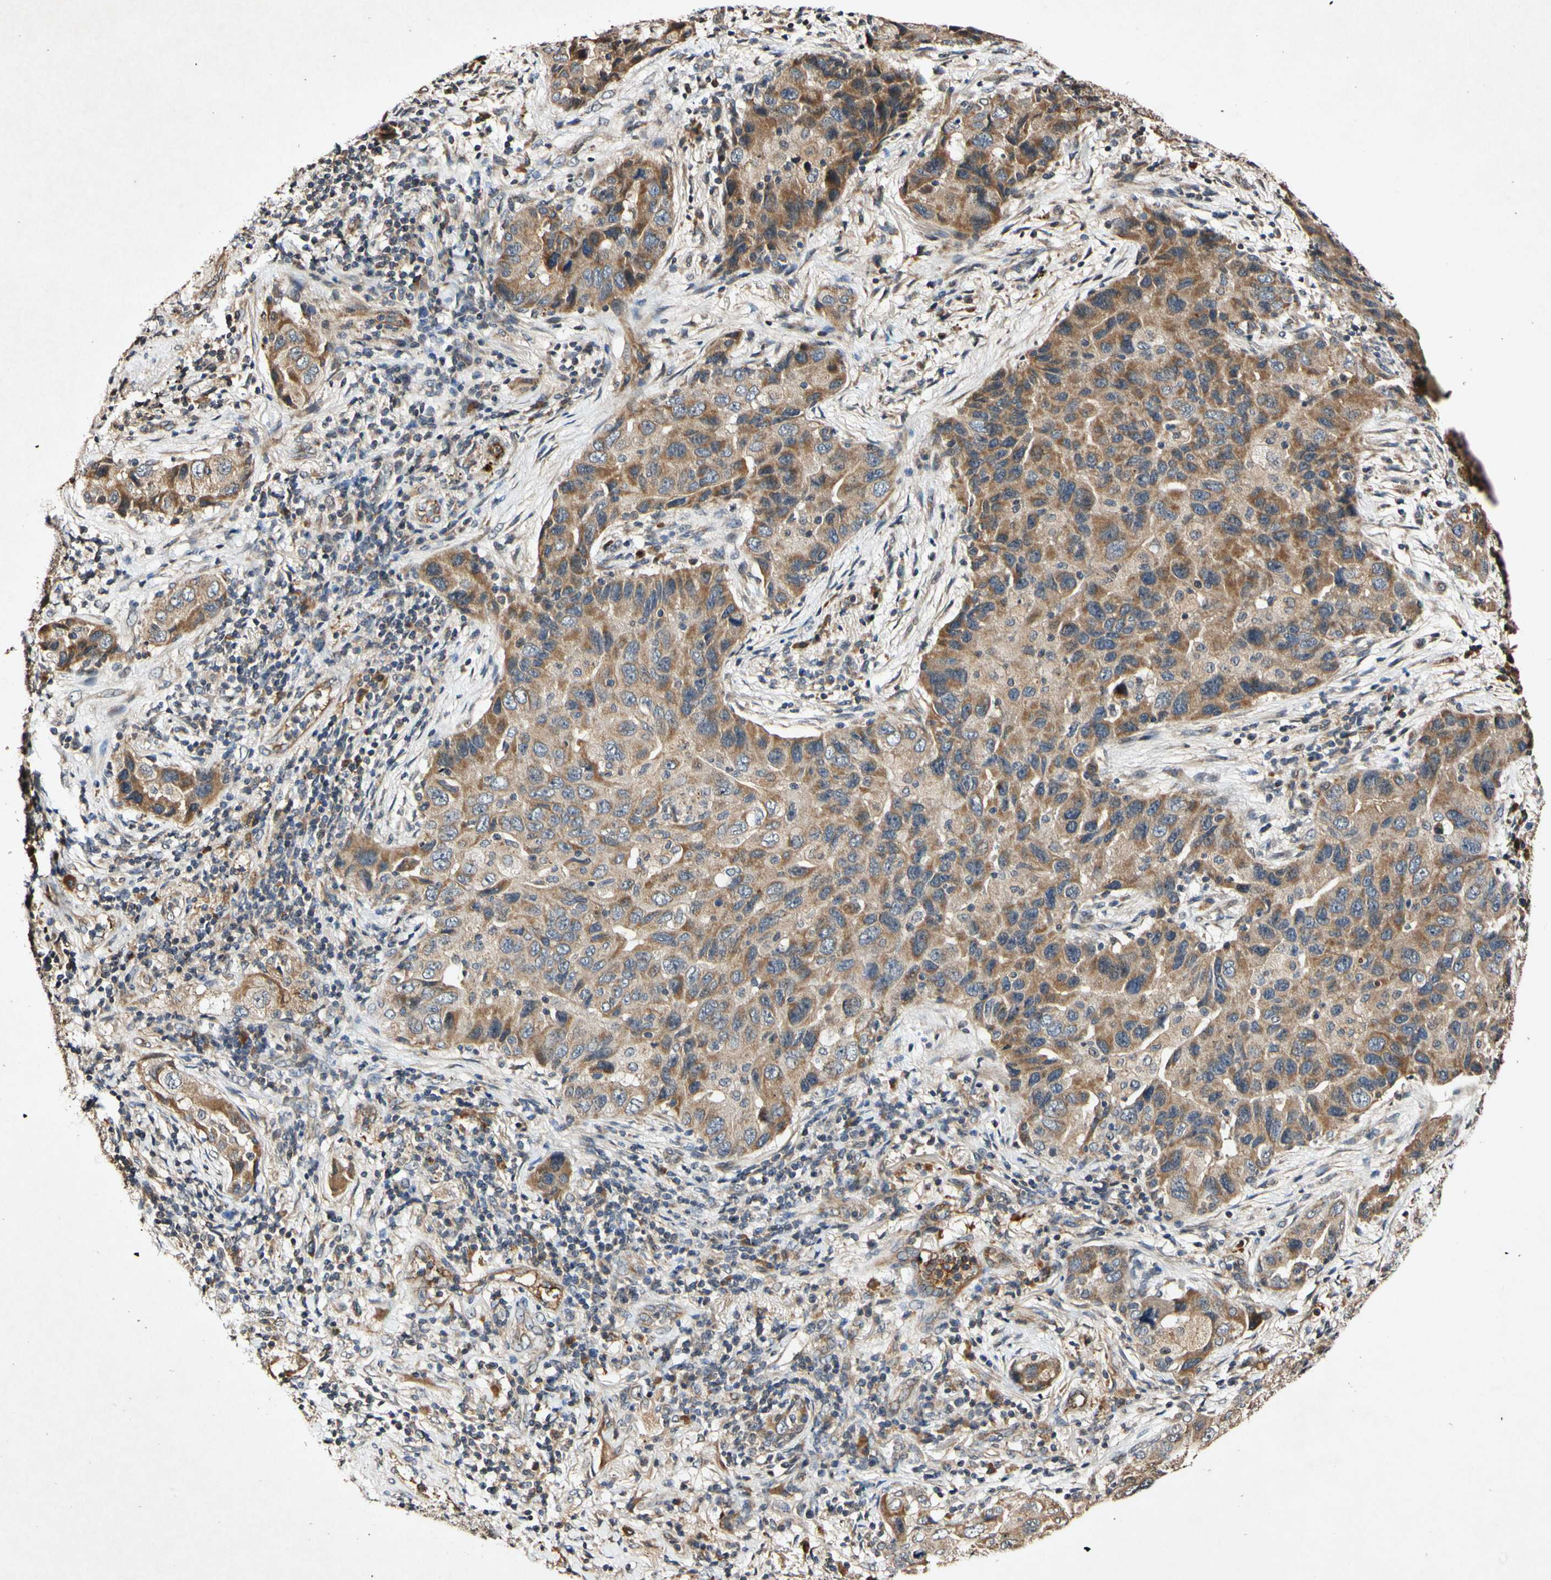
{"staining": {"intensity": "moderate", "quantity": ">75%", "location": "cytoplasmic/membranous"}, "tissue": "lung cancer", "cell_type": "Tumor cells", "image_type": "cancer", "snomed": [{"axis": "morphology", "description": "Adenocarcinoma, NOS"}, {"axis": "topography", "description": "Lung"}], "caption": "Immunohistochemical staining of lung cancer (adenocarcinoma) displays moderate cytoplasmic/membranous protein staining in approximately >75% of tumor cells.", "gene": "PLAT", "patient": {"sex": "female", "age": 65}}